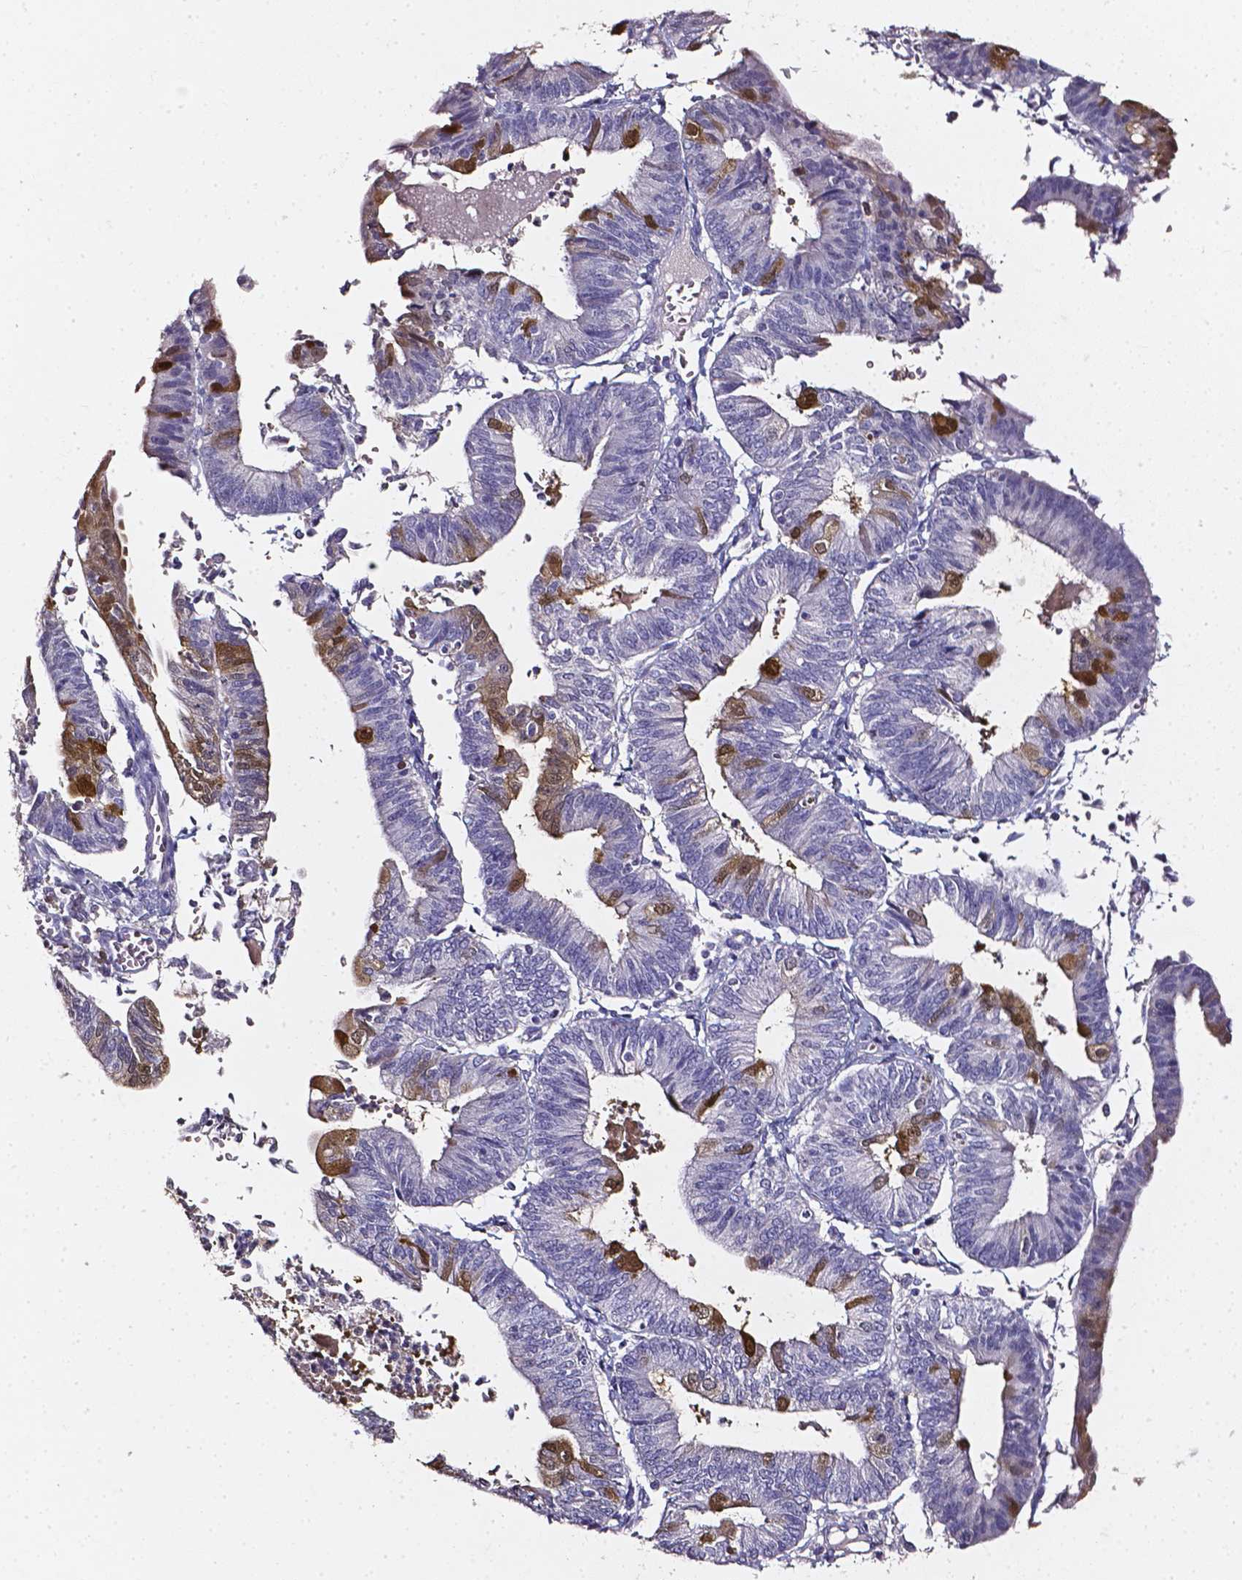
{"staining": {"intensity": "moderate", "quantity": "<25%", "location": "cytoplasmic/membranous,nuclear"}, "tissue": "endometrial cancer", "cell_type": "Tumor cells", "image_type": "cancer", "snomed": [{"axis": "morphology", "description": "Adenocarcinoma, NOS"}, {"axis": "topography", "description": "Endometrium"}], "caption": "Tumor cells exhibit moderate cytoplasmic/membranous and nuclear positivity in about <25% of cells in endometrial cancer.", "gene": "AKR1B10", "patient": {"sex": "female", "age": 65}}